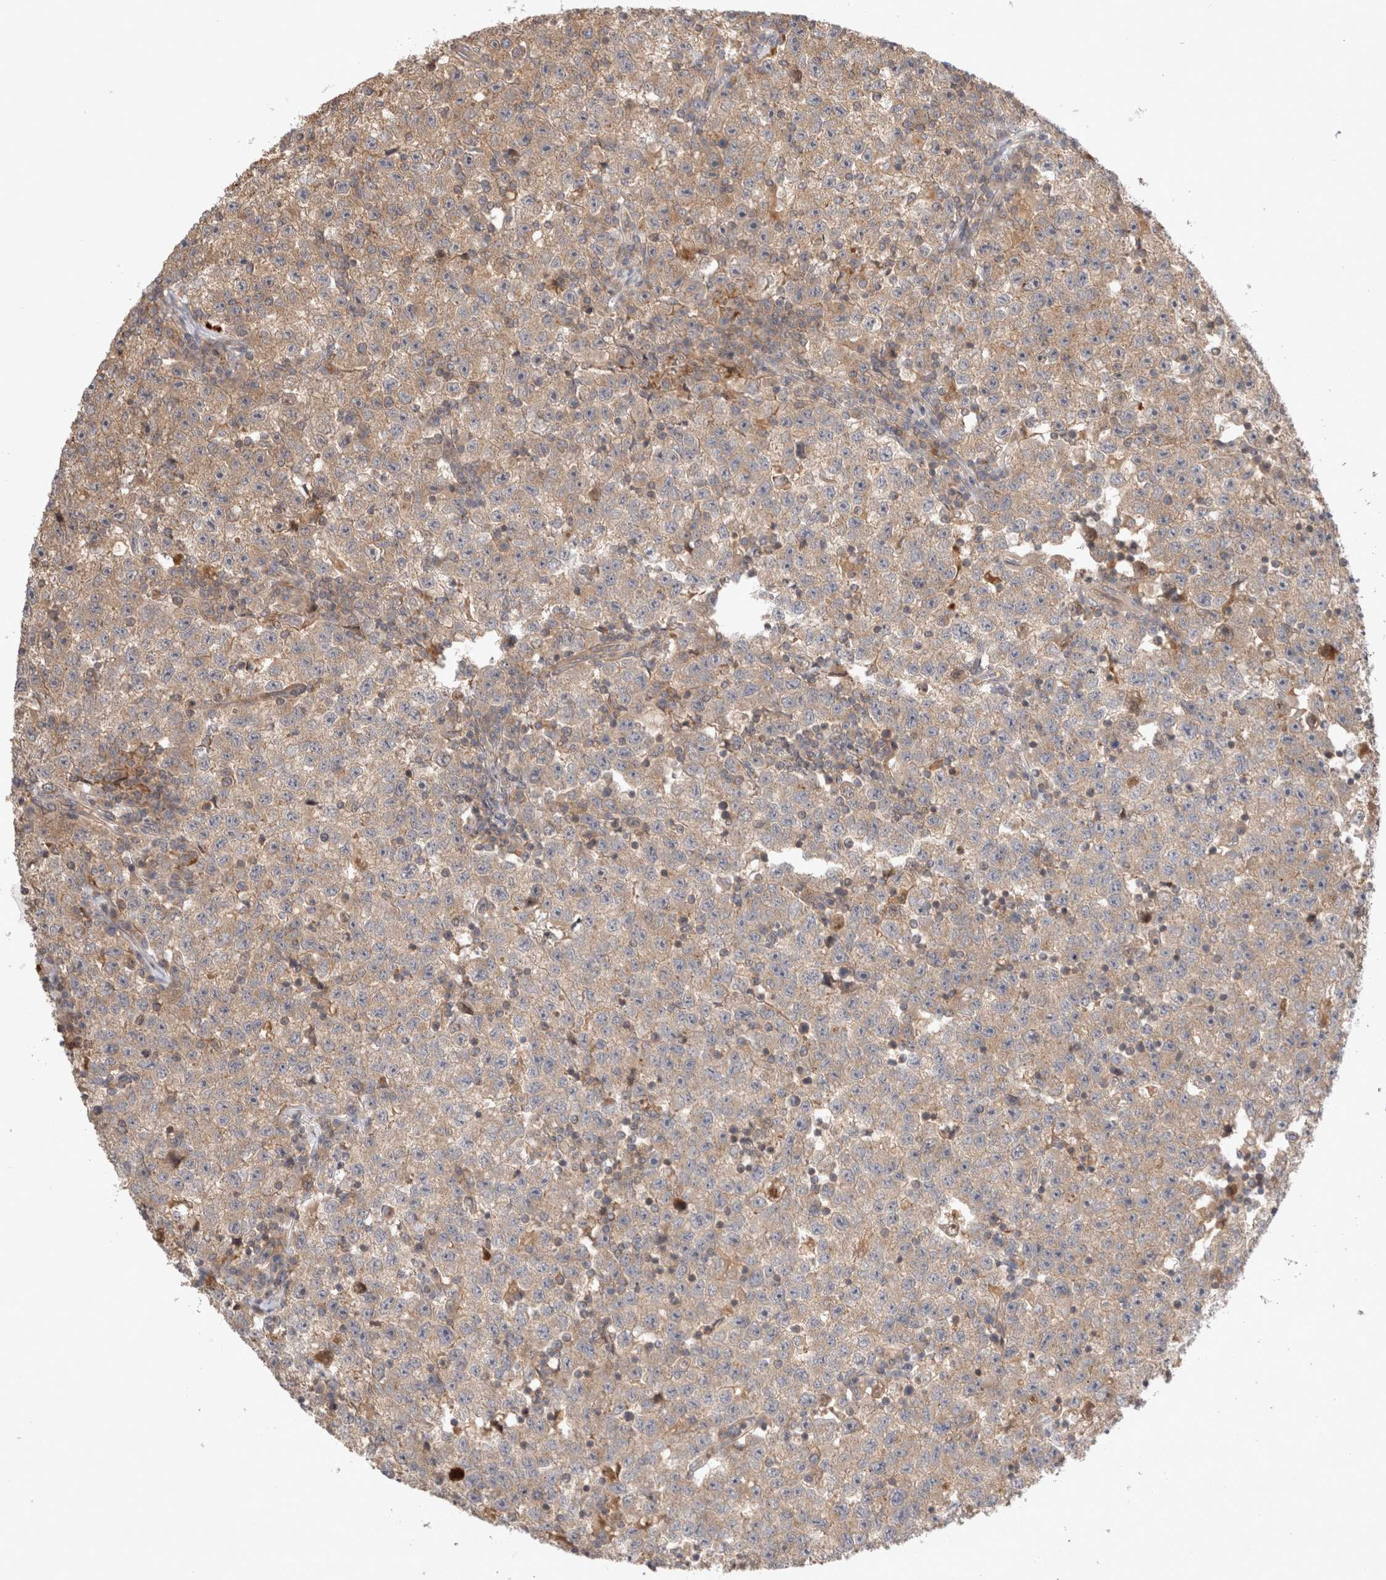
{"staining": {"intensity": "weak", "quantity": ">75%", "location": "cytoplasmic/membranous"}, "tissue": "testis cancer", "cell_type": "Tumor cells", "image_type": "cancer", "snomed": [{"axis": "morphology", "description": "Seminoma, NOS"}, {"axis": "topography", "description": "Testis"}], "caption": "Approximately >75% of tumor cells in testis seminoma reveal weak cytoplasmic/membranous protein positivity as visualized by brown immunohistochemical staining.", "gene": "VPS28", "patient": {"sex": "male", "age": 22}}